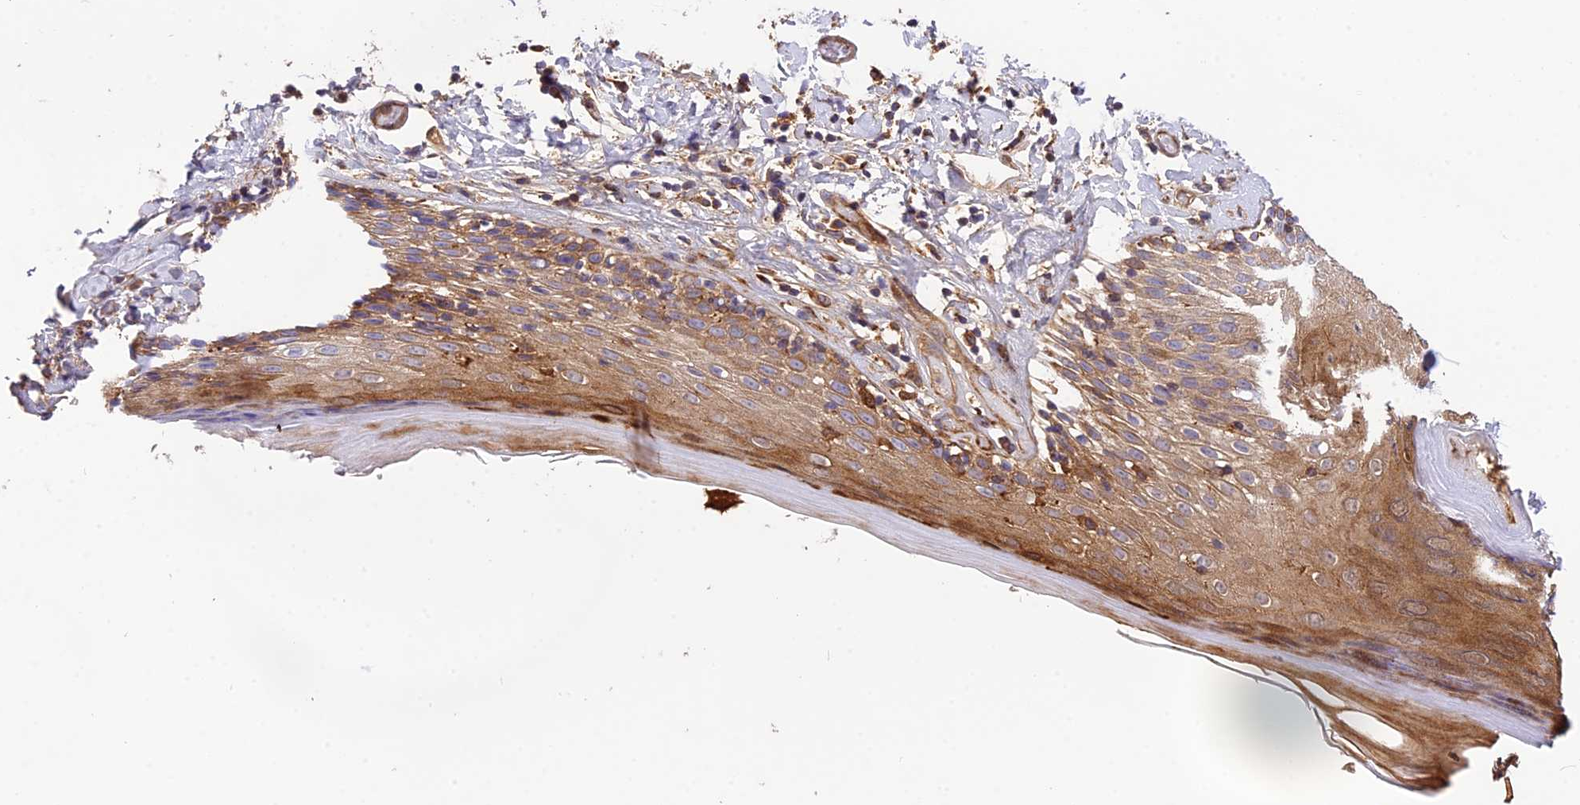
{"staining": {"intensity": "strong", "quantity": ">75%", "location": "cytoplasmic/membranous,nuclear"}, "tissue": "skin", "cell_type": "Epidermal cells", "image_type": "normal", "snomed": [{"axis": "morphology", "description": "Normal tissue, NOS"}, {"axis": "topography", "description": "Adipose tissue"}, {"axis": "topography", "description": "Vascular tissue"}, {"axis": "topography", "description": "Vulva"}, {"axis": "topography", "description": "Peripheral nerve tissue"}], "caption": "The micrograph displays a brown stain indicating the presence of a protein in the cytoplasmic/membranous,nuclear of epidermal cells in skin.", "gene": "ROCK1", "patient": {"sex": "female", "age": 86}}